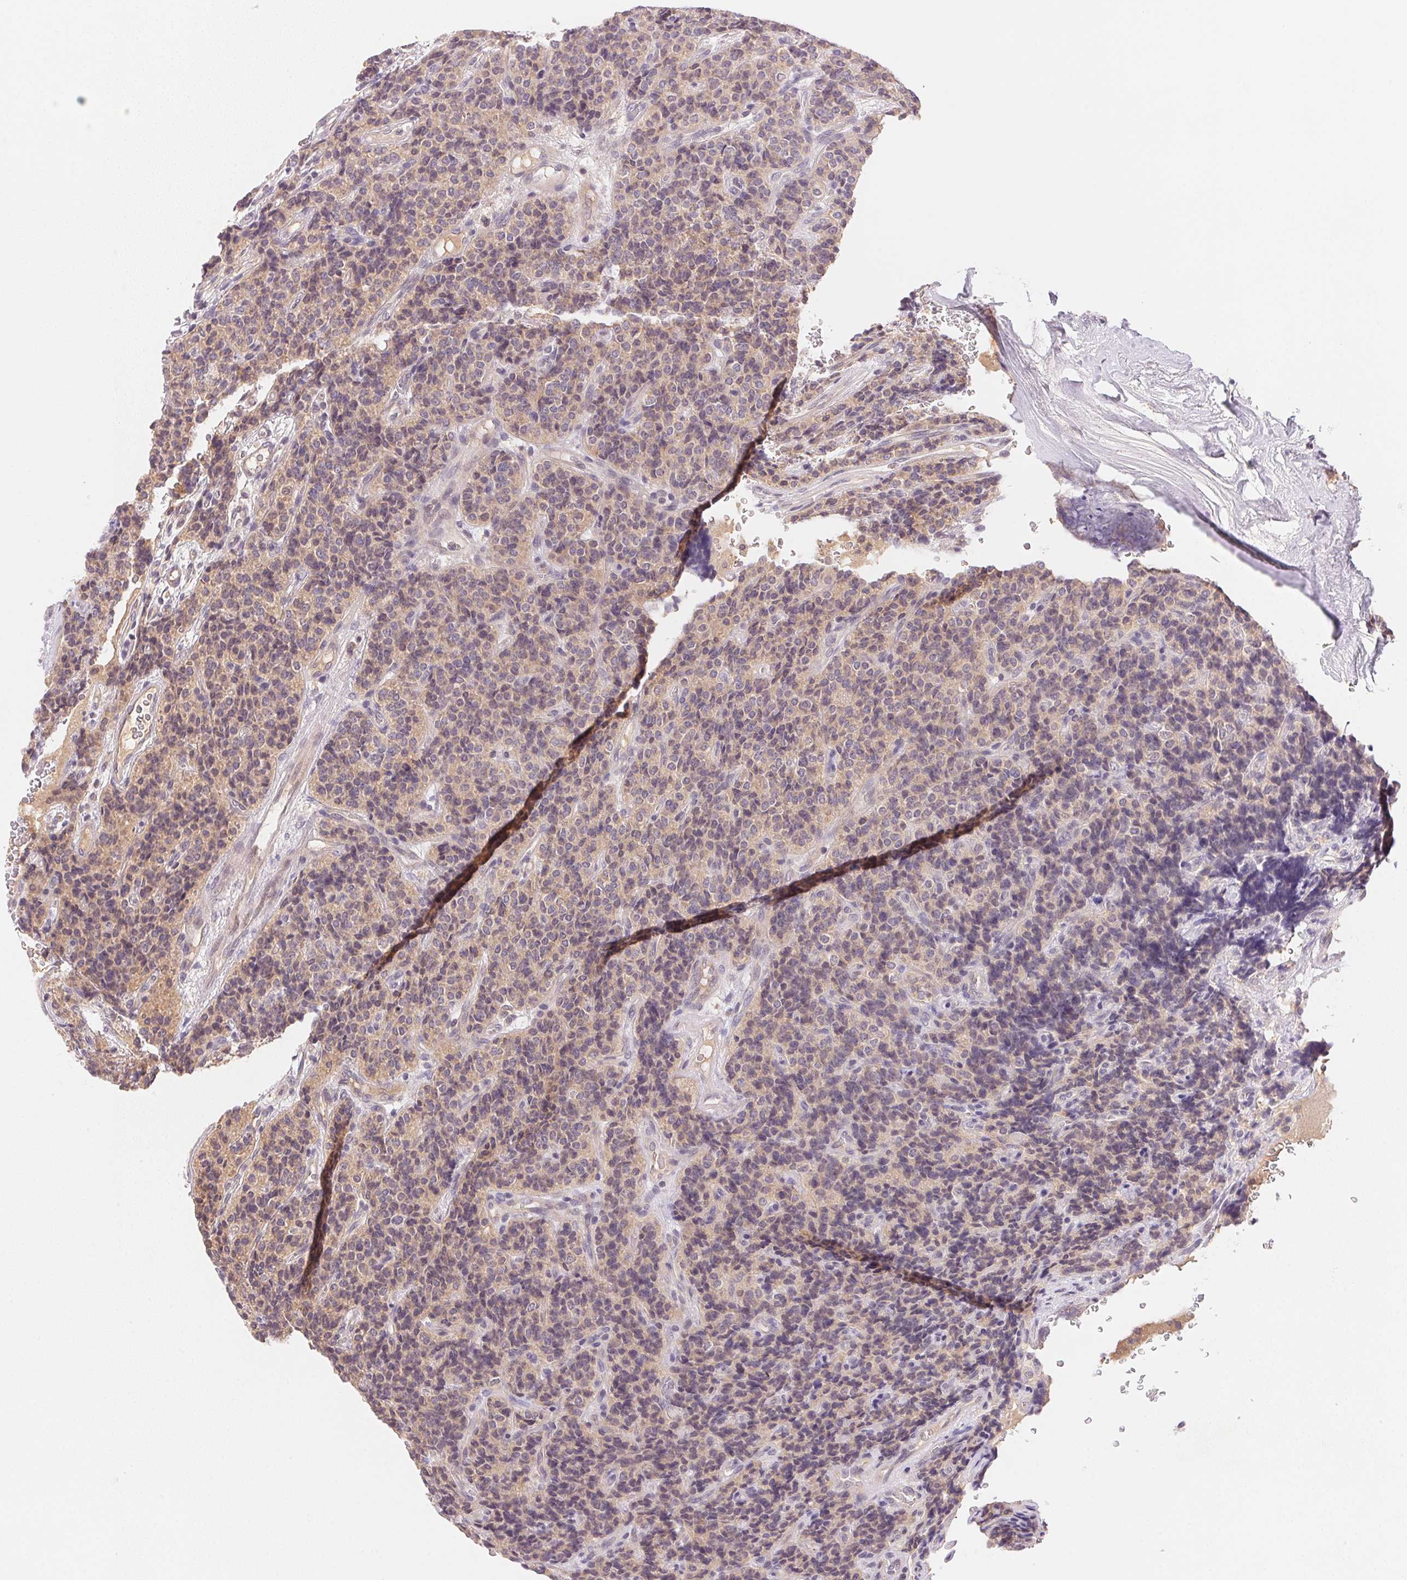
{"staining": {"intensity": "weak", "quantity": "25%-75%", "location": "cytoplasmic/membranous"}, "tissue": "carcinoid", "cell_type": "Tumor cells", "image_type": "cancer", "snomed": [{"axis": "morphology", "description": "Carcinoid, malignant, NOS"}, {"axis": "topography", "description": "Pancreas"}], "caption": "Protein expression analysis of malignant carcinoid exhibits weak cytoplasmic/membranous staining in about 25%-75% of tumor cells. (DAB (3,3'-diaminobenzidine) = brown stain, brightfield microscopy at high magnification).", "gene": "BNIP5", "patient": {"sex": "male", "age": 36}}